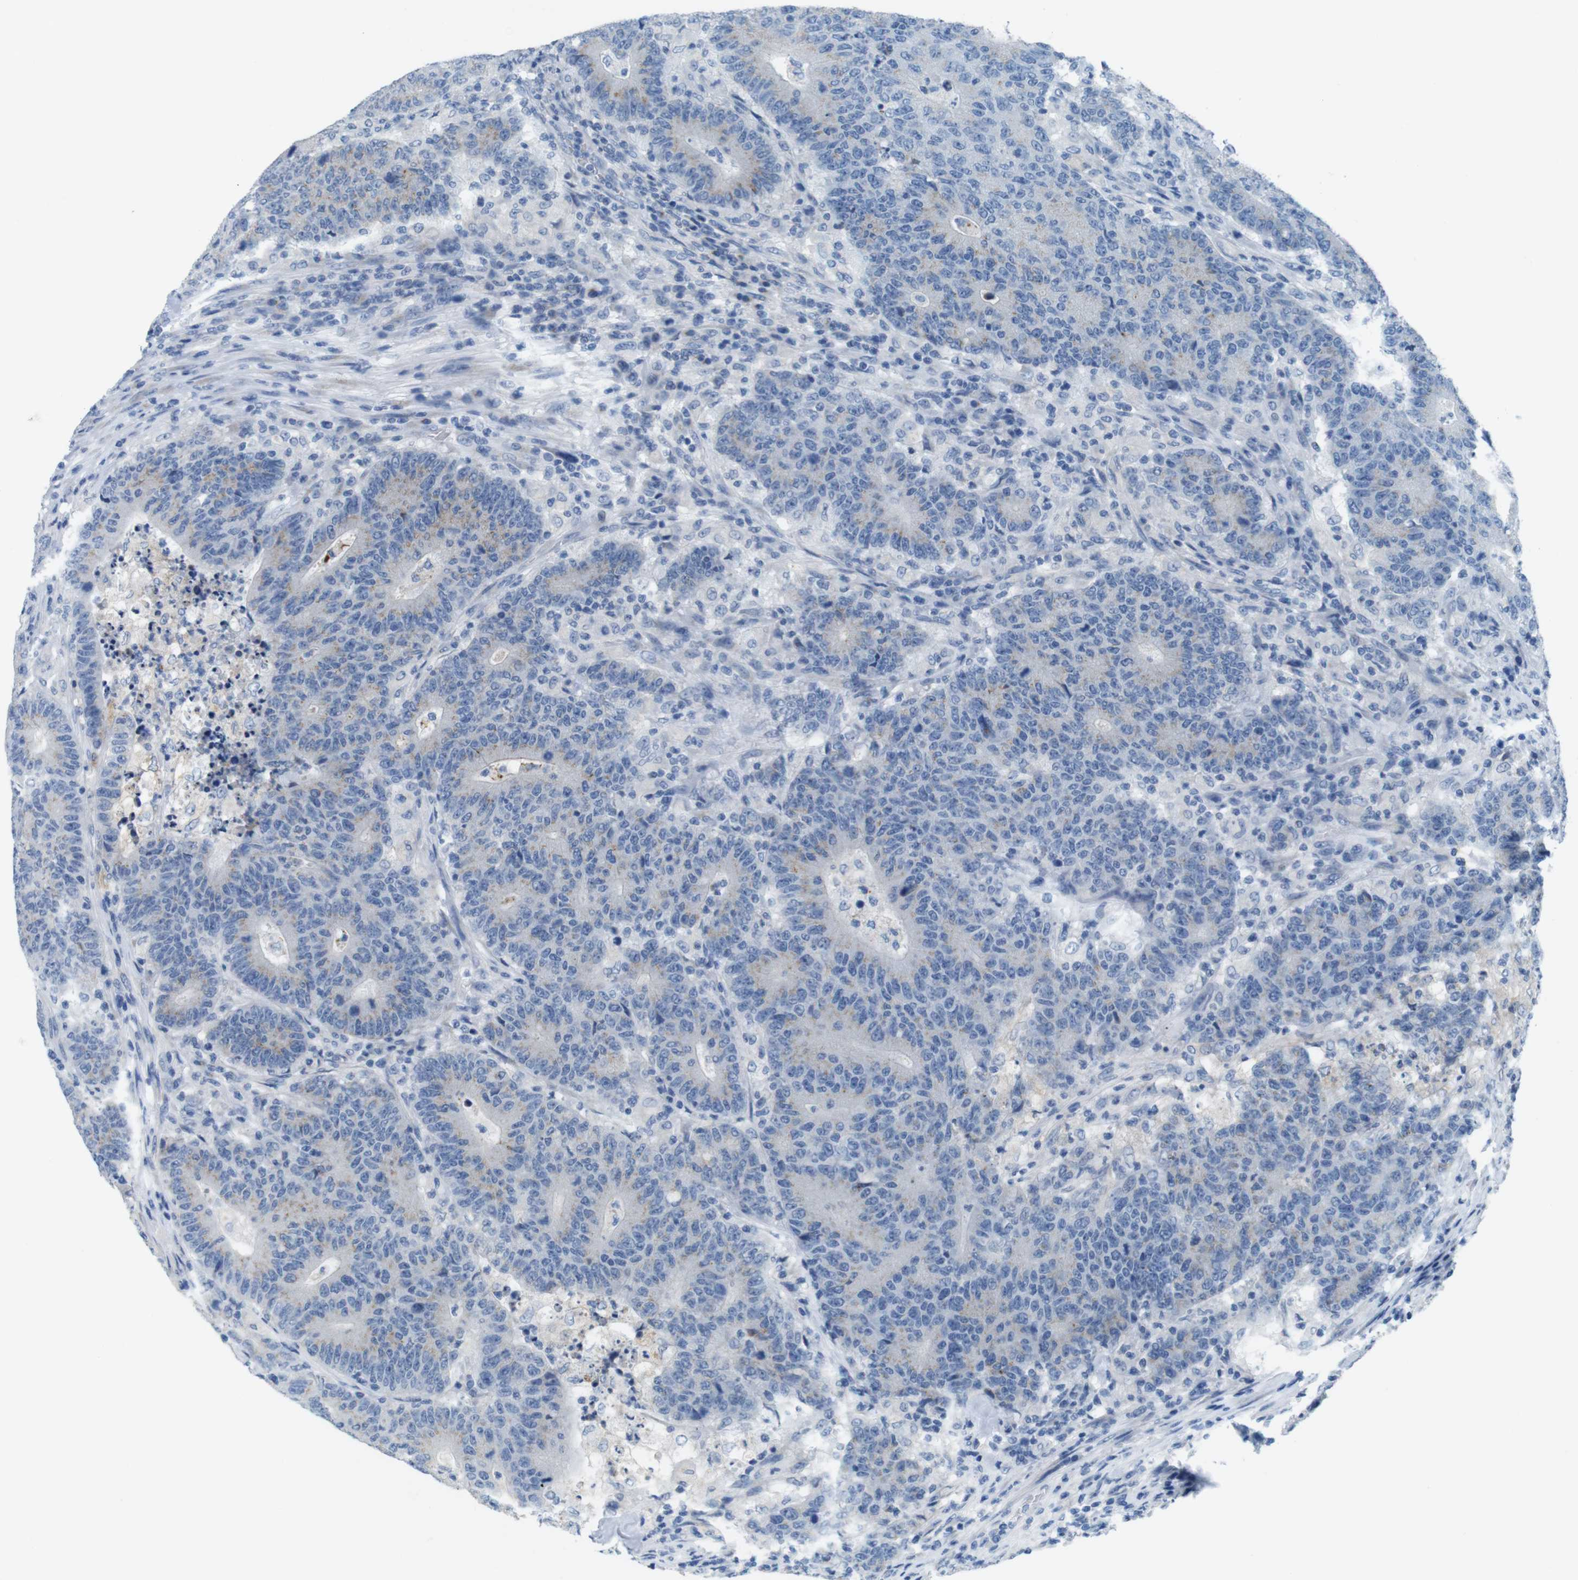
{"staining": {"intensity": "moderate", "quantity": "<25%", "location": "cytoplasmic/membranous"}, "tissue": "colorectal cancer", "cell_type": "Tumor cells", "image_type": "cancer", "snomed": [{"axis": "morphology", "description": "Normal tissue, NOS"}, {"axis": "morphology", "description": "Adenocarcinoma, NOS"}, {"axis": "topography", "description": "Colon"}], "caption": "Colorectal adenocarcinoma was stained to show a protein in brown. There is low levels of moderate cytoplasmic/membranous staining in about <25% of tumor cells. (DAB = brown stain, brightfield microscopy at high magnification).", "gene": "GOLGA2", "patient": {"sex": "female", "age": 75}}